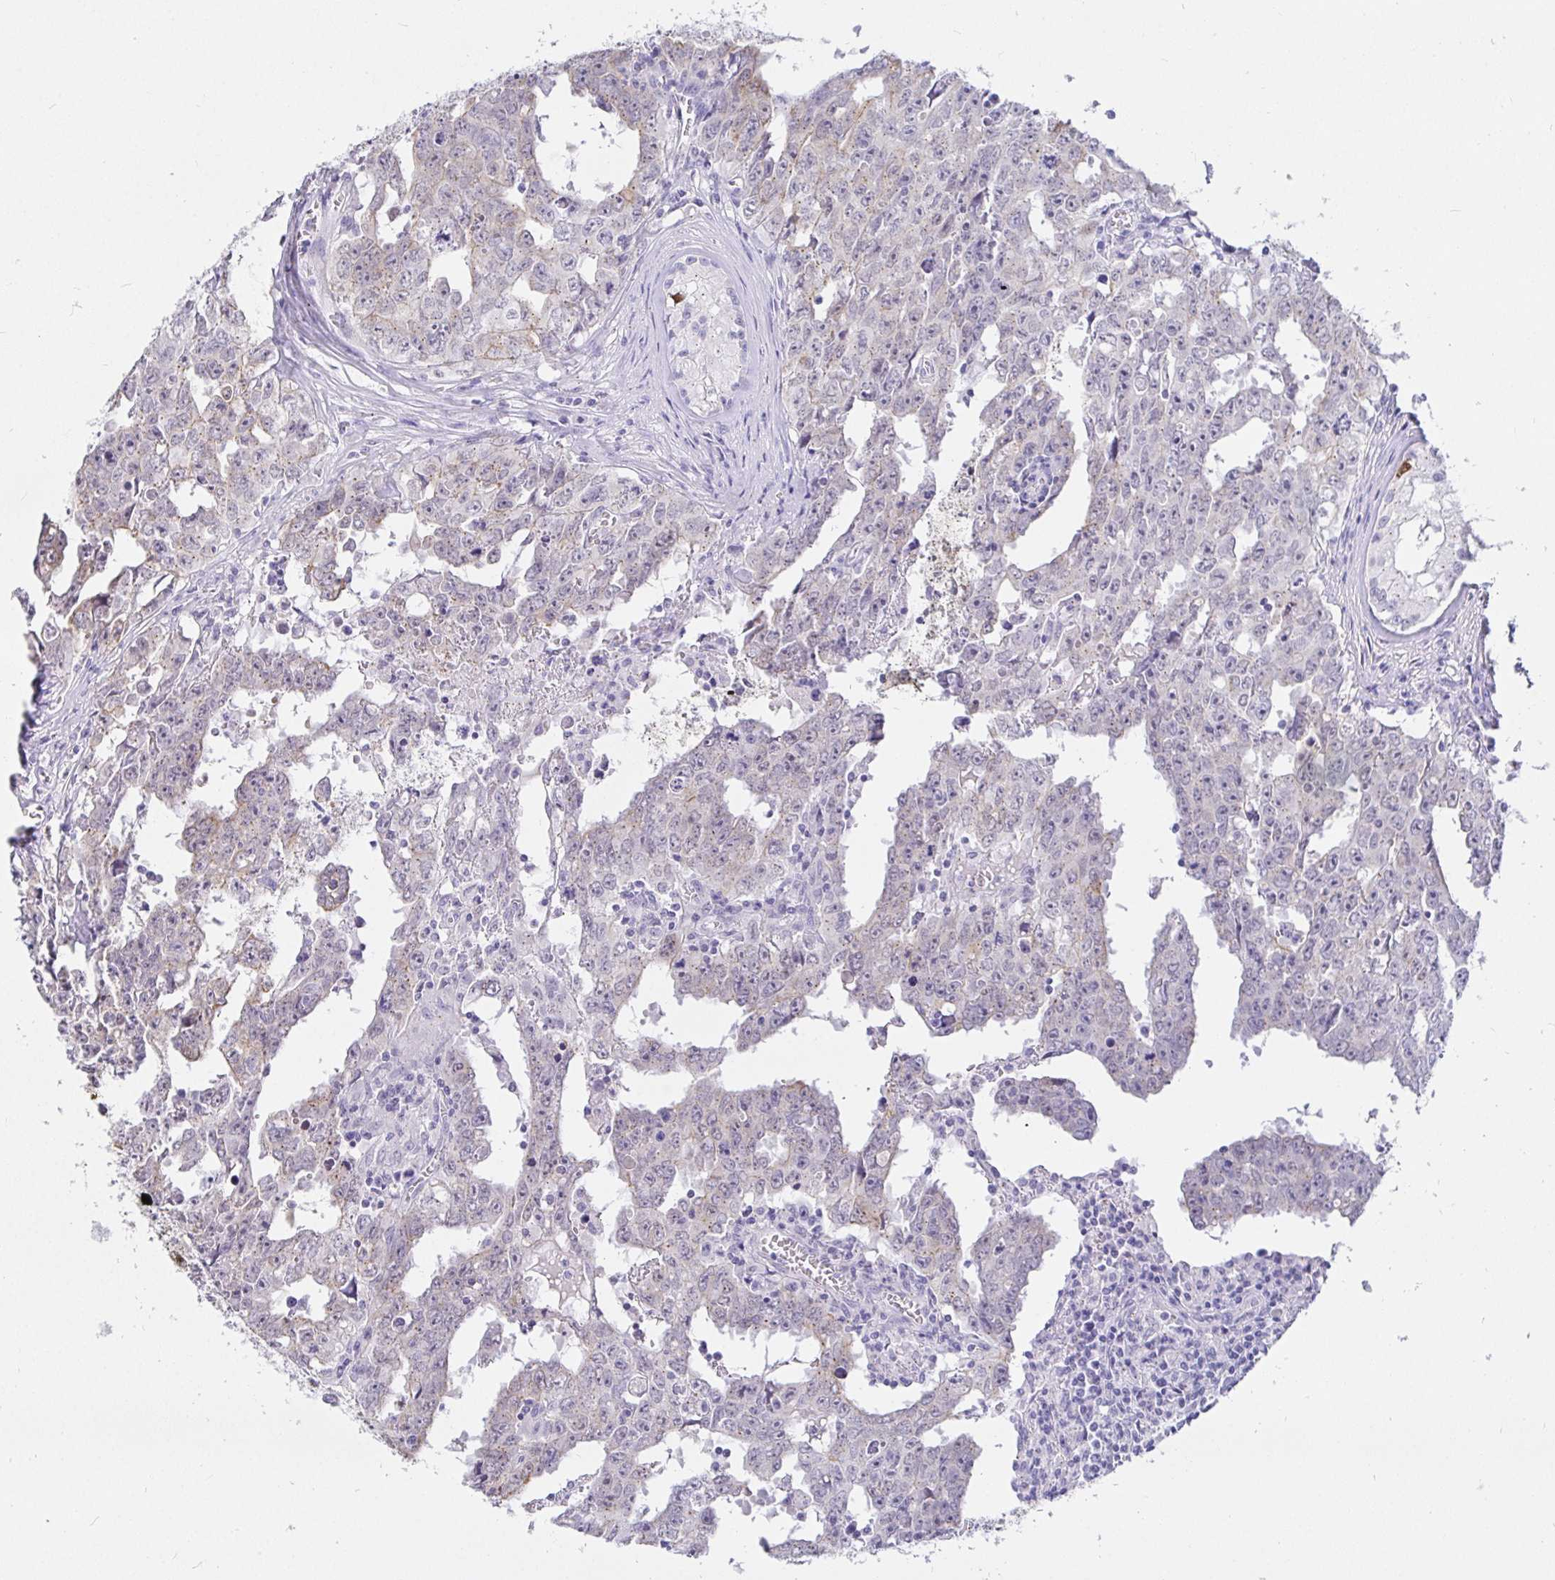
{"staining": {"intensity": "negative", "quantity": "none", "location": "none"}, "tissue": "testis cancer", "cell_type": "Tumor cells", "image_type": "cancer", "snomed": [{"axis": "morphology", "description": "Carcinoma, Embryonal, NOS"}, {"axis": "topography", "description": "Testis"}], "caption": "Micrograph shows no protein positivity in tumor cells of testis cancer (embryonal carcinoma) tissue.", "gene": "EZHIP", "patient": {"sex": "male", "age": 22}}